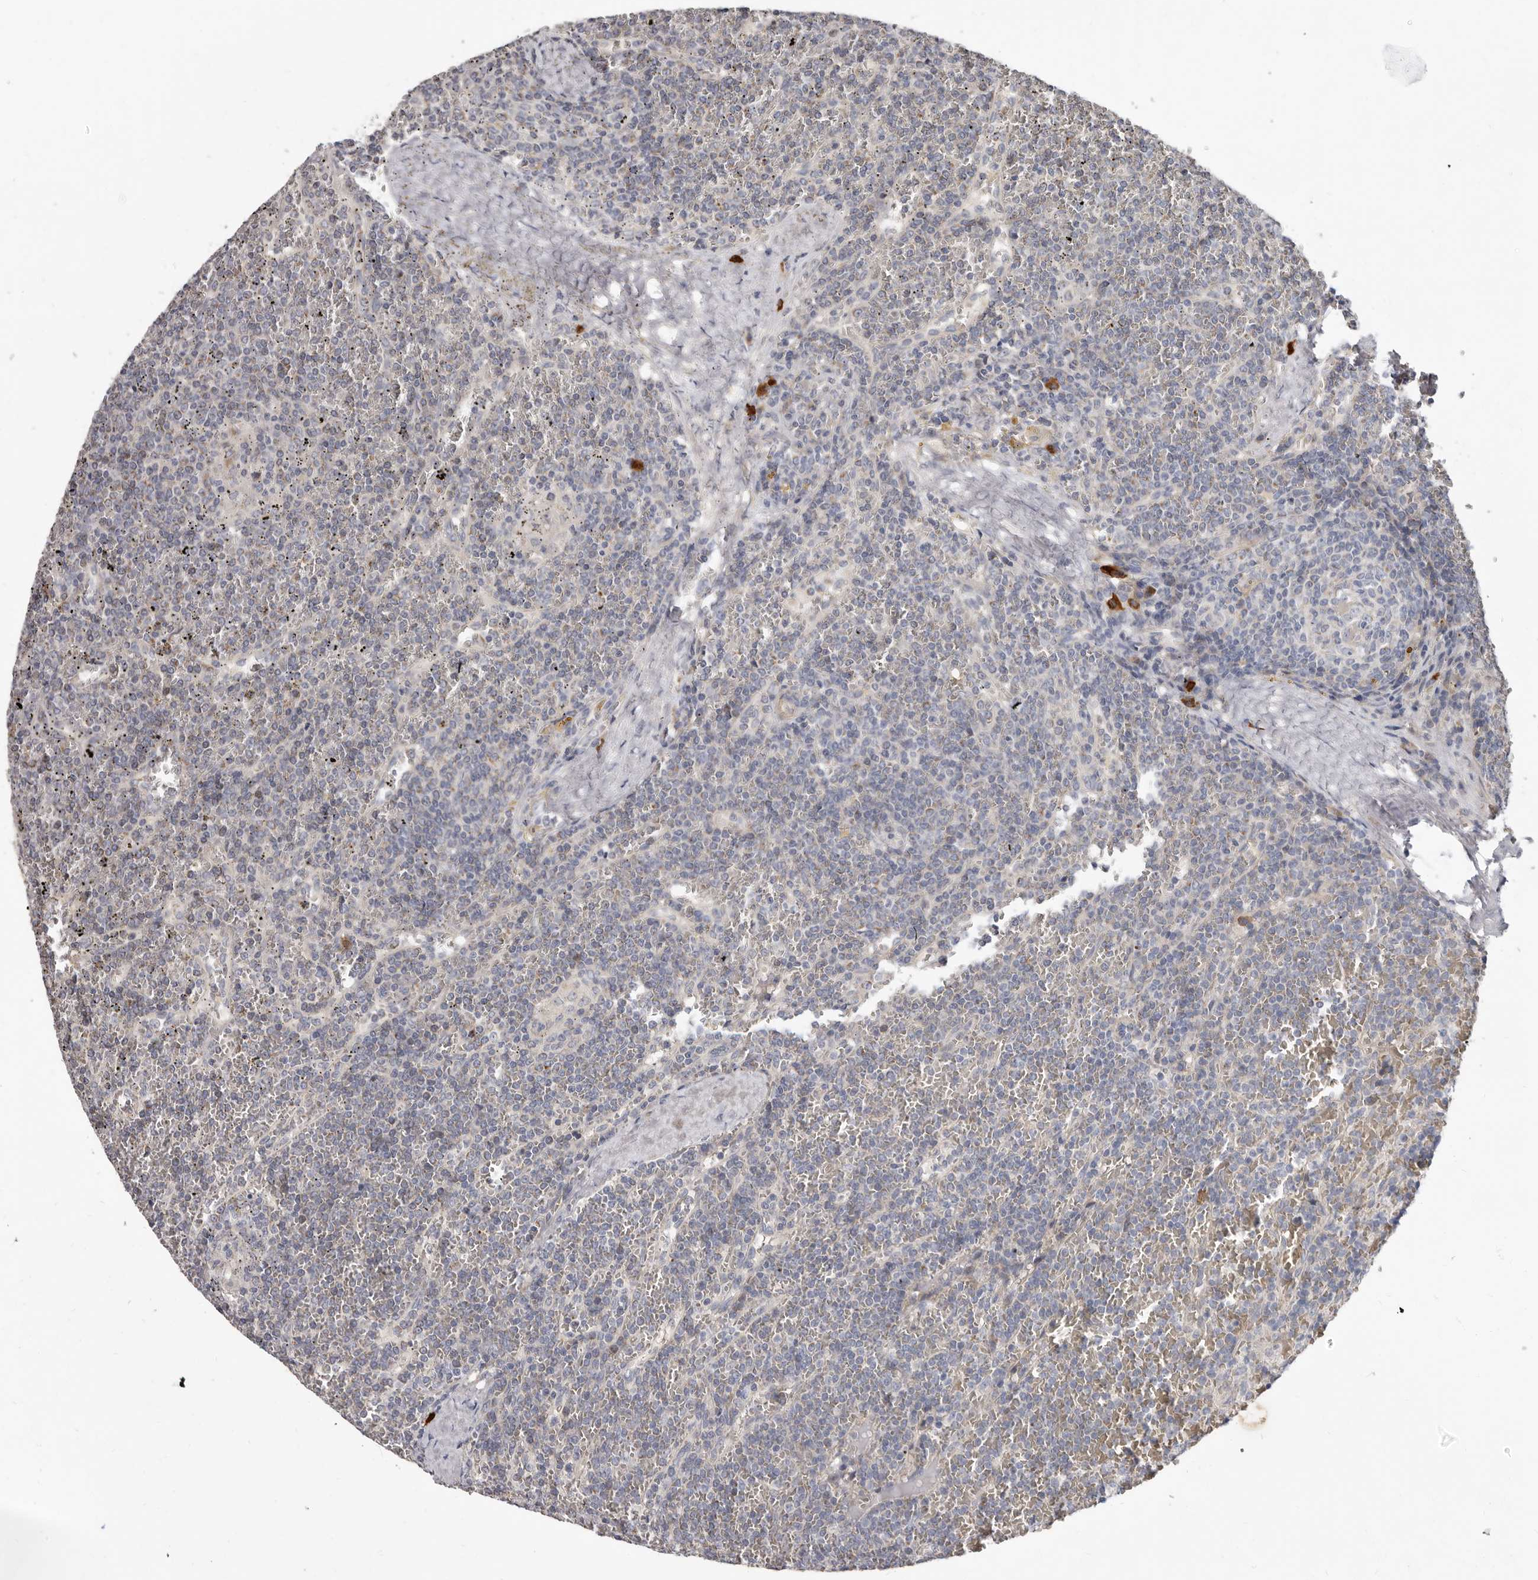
{"staining": {"intensity": "negative", "quantity": "none", "location": "none"}, "tissue": "lymphoma", "cell_type": "Tumor cells", "image_type": "cancer", "snomed": [{"axis": "morphology", "description": "Malignant lymphoma, non-Hodgkin's type, Low grade"}, {"axis": "topography", "description": "Spleen"}], "caption": "IHC micrograph of neoplastic tissue: lymphoma stained with DAB (3,3'-diaminobenzidine) displays no significant protein staining in tumor cells.", "gene": "SPTA1", "patient": {"sex": "female", "age": 19}}